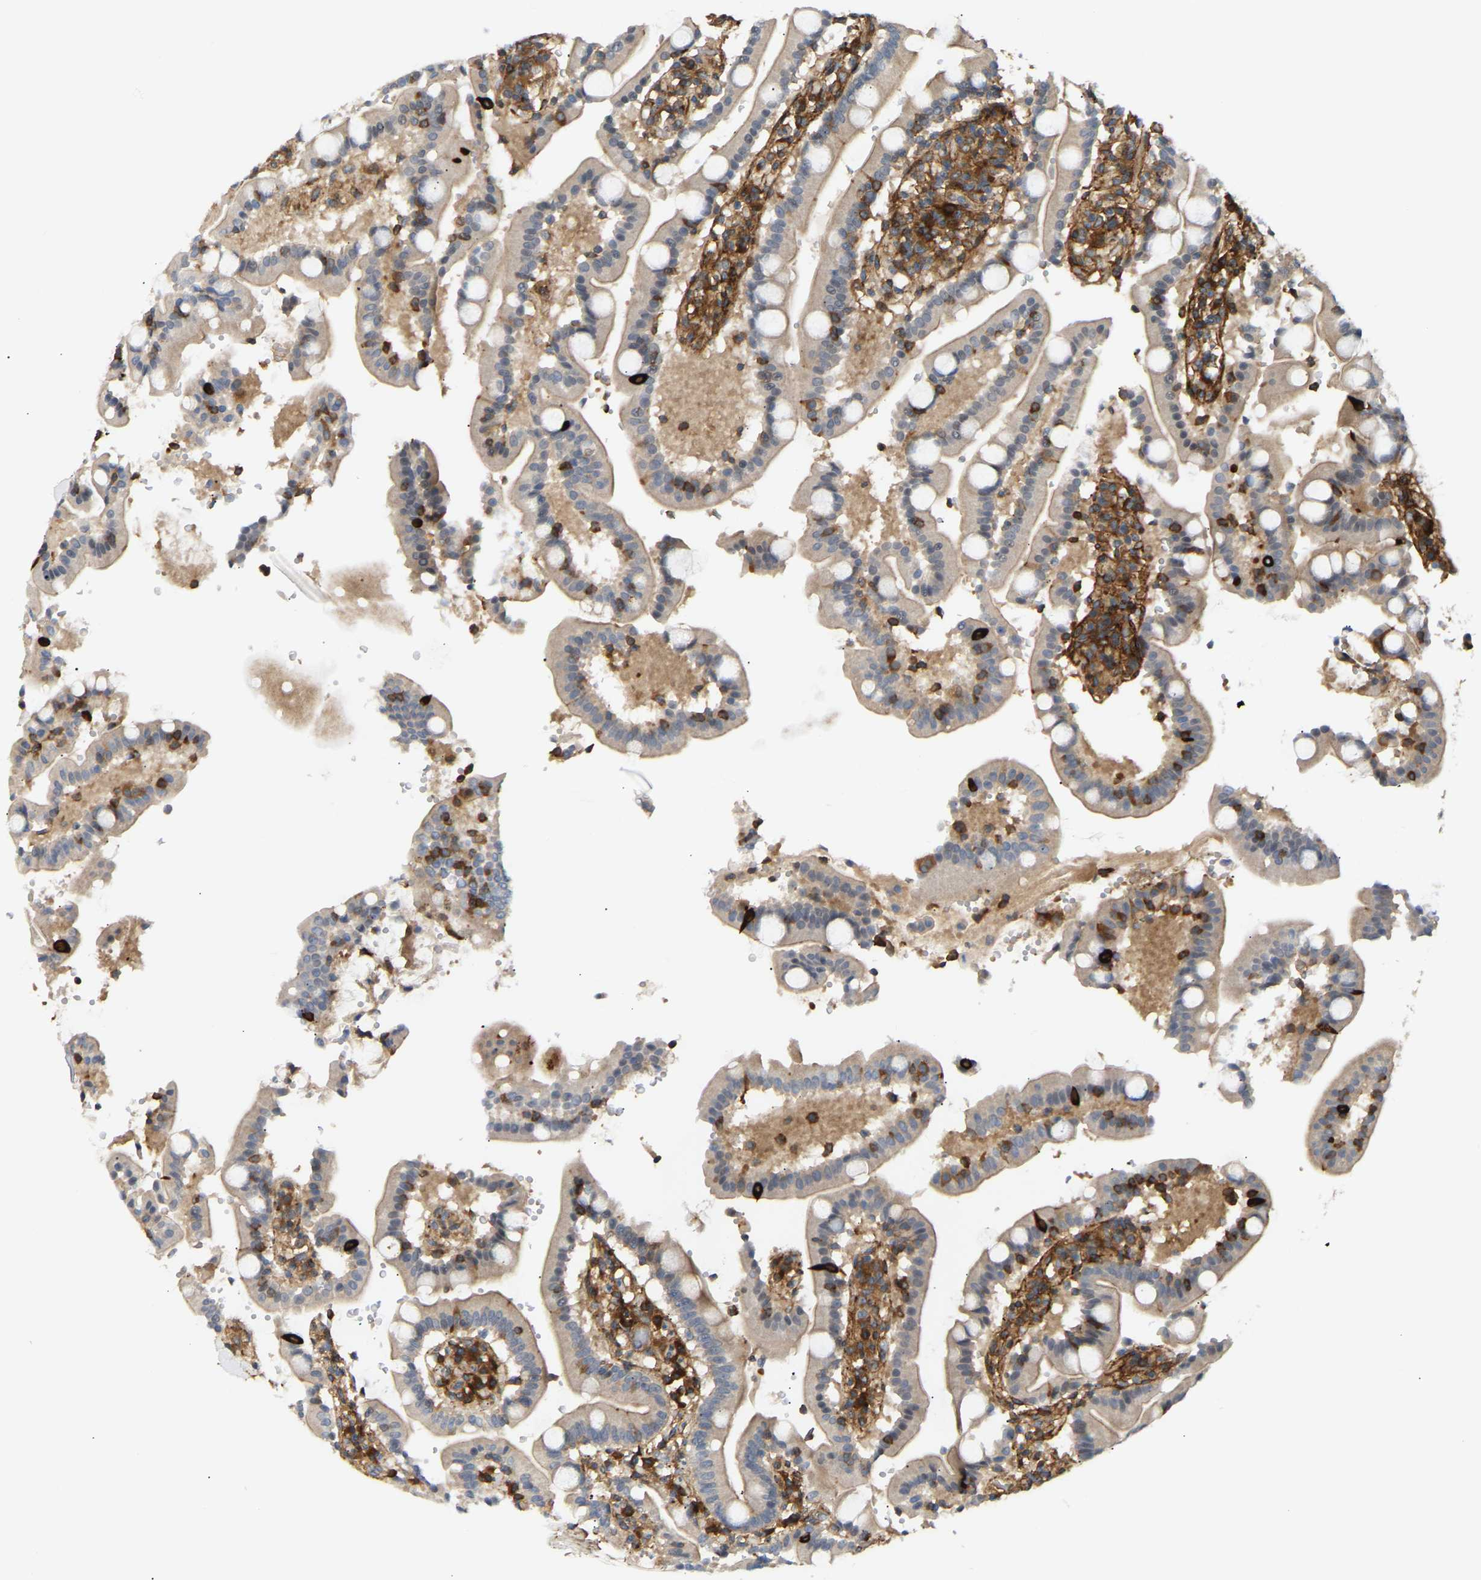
{"staining": {"intensity": "moderate", "quantity": "<25%", "location": "cytoplasmic/membranous"}, "tissue": "duodenum", "cell_type": "Glandular cells", "image_type": "normal", "snomed": [{"axis": "morphology", "description": "Normal tissue, NOS"}, {"axis": "topography", "description": "Small intestine, NOS"}], "caption": "Glandular cells show low levels of moderate cytoplasmic/membranous expression in about <25% of cells in benign duodenum. (DAB = brown stain, brightfield microscopy at high magnification).", "gene": "PLCG2", "patient": {"sex": "female", "age": 71}}